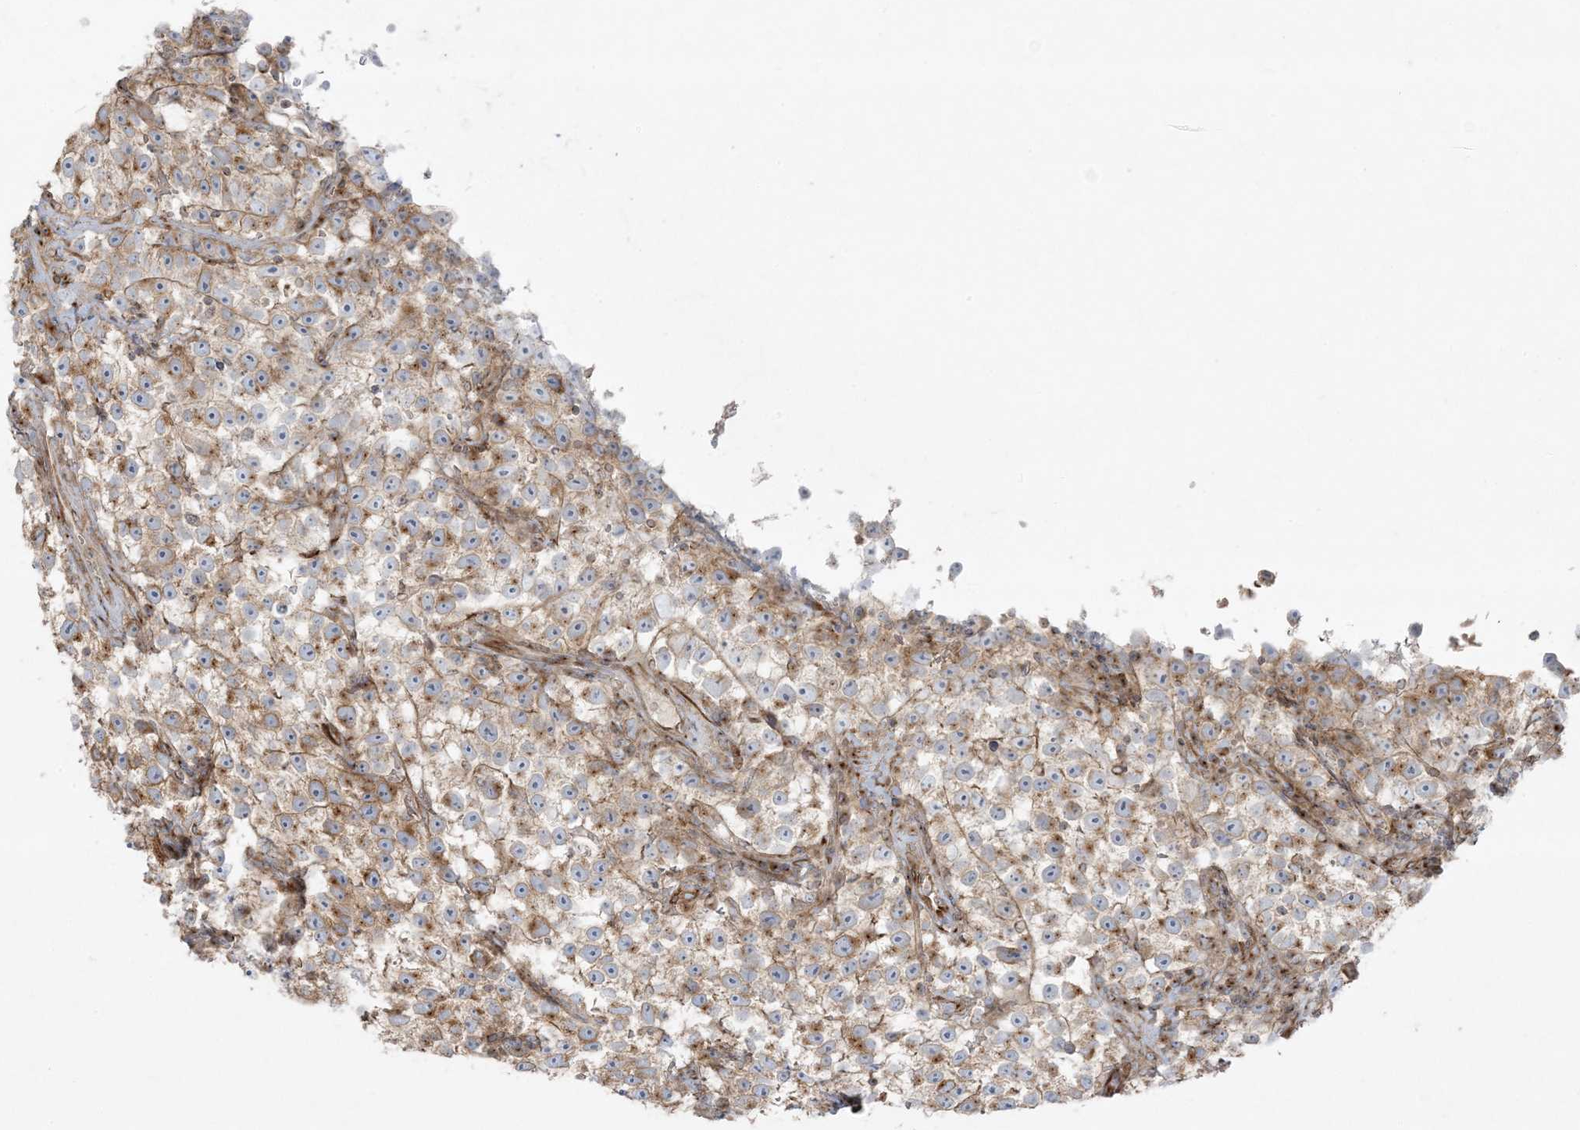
{"staining": {"intensity": "moderate", "quantity": ">75%", "location": "cytoplasmic/membranous"}, "tissue": "testis cancer", "cell_type": "Tumor cells", "image_type": "cancer", "snomed": [{"axis": "morphology", "description": "Seminoma, NOS"}, {"axis": "topography", "description": "Testis"}], "caption": "Testis cancer stained for a protein (brown) displays moderate cytoplasmic/membranous positive expression in approximately >75% of tumor cells.", "gene": "PIK3R4", "patient": {"sex": "male", "age": 22}}